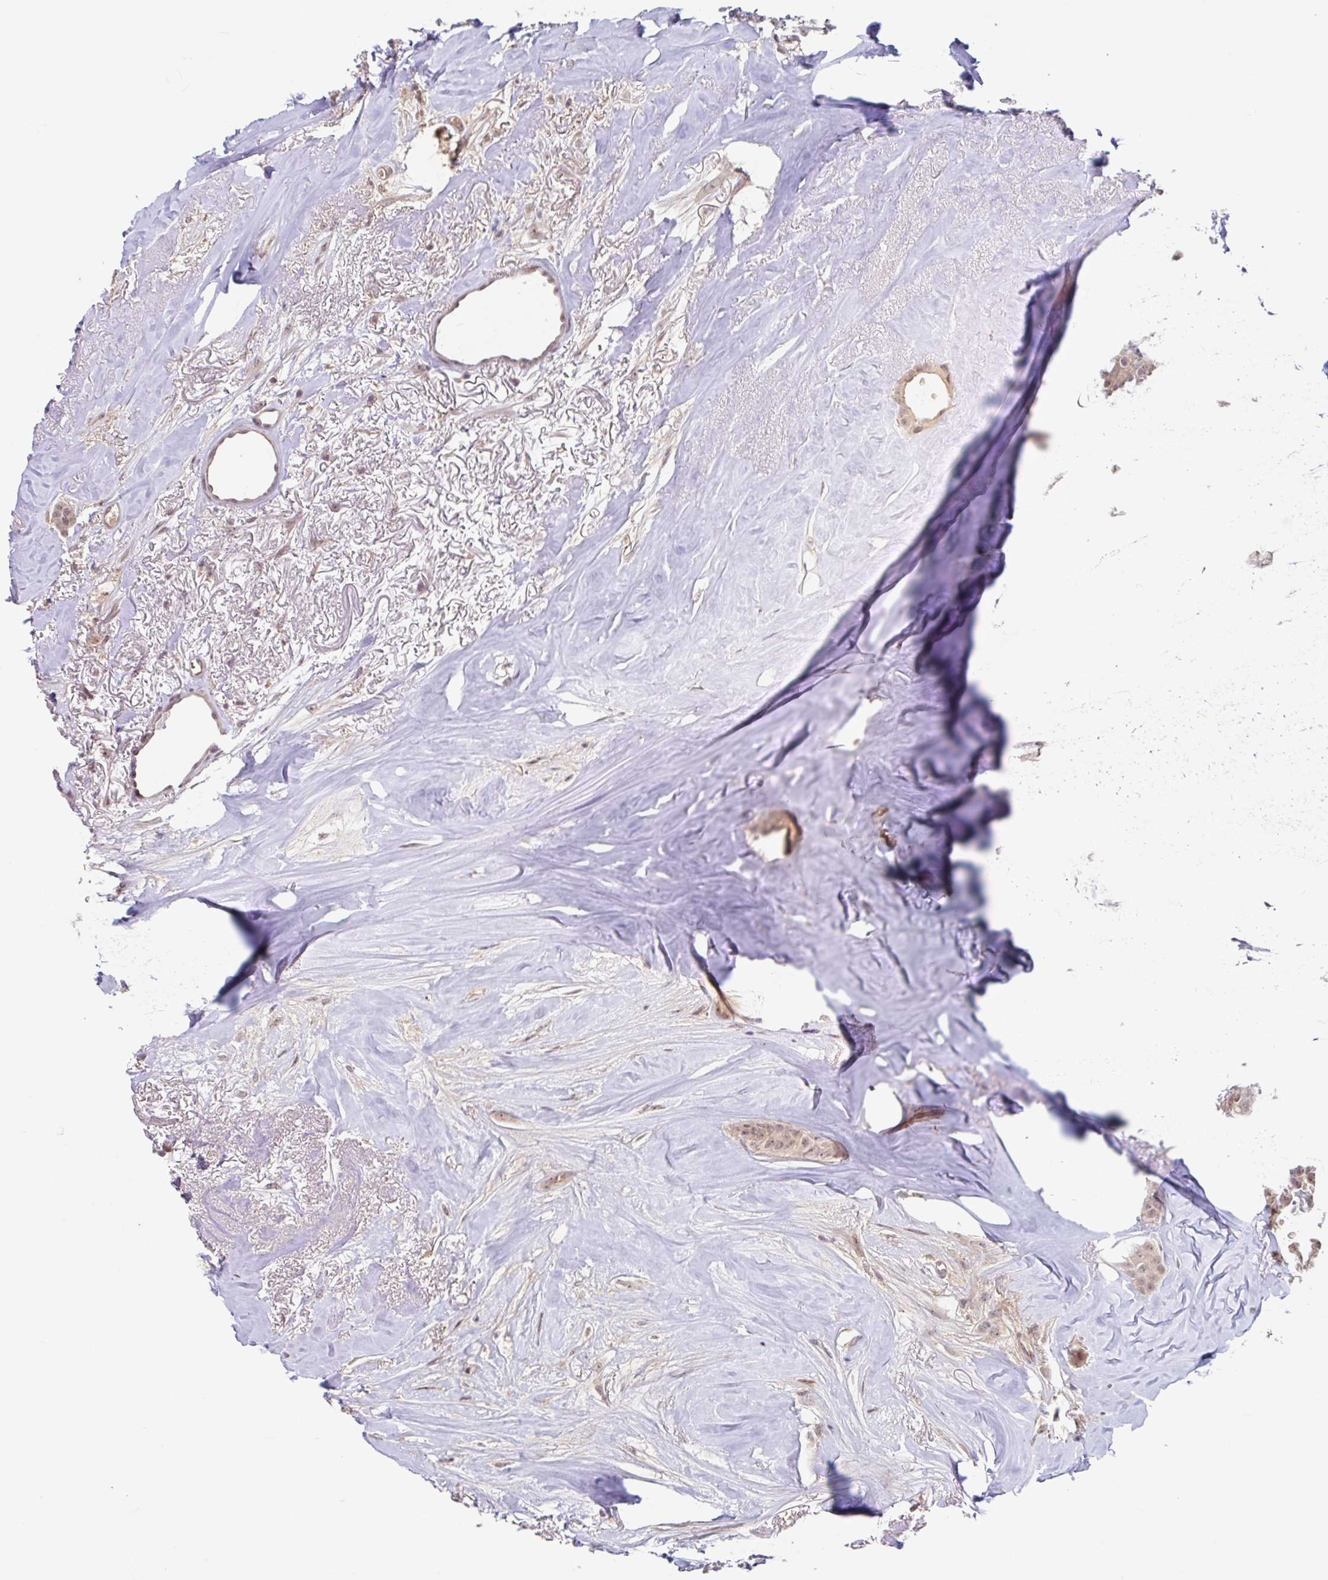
{"staining": {"intensity": "weak", "quantity": ">75%", "location": "nuclear"}, "tissue": "breast cancer", "cell_type": "Tumor cells", "image_type": "cancer", "snomed": [{"axis": "morphology", "description": "Duct carcinoma"}, {"axis": "topography", "description": "Breast"}], "caption": "Immunohistochemical staining of human breast intraductal carcinoma displays weak nuclear protein staining in about >75% of tumor cells.", "gene": "STYXL1", "patient": {"sex": "female", "age": 84}}